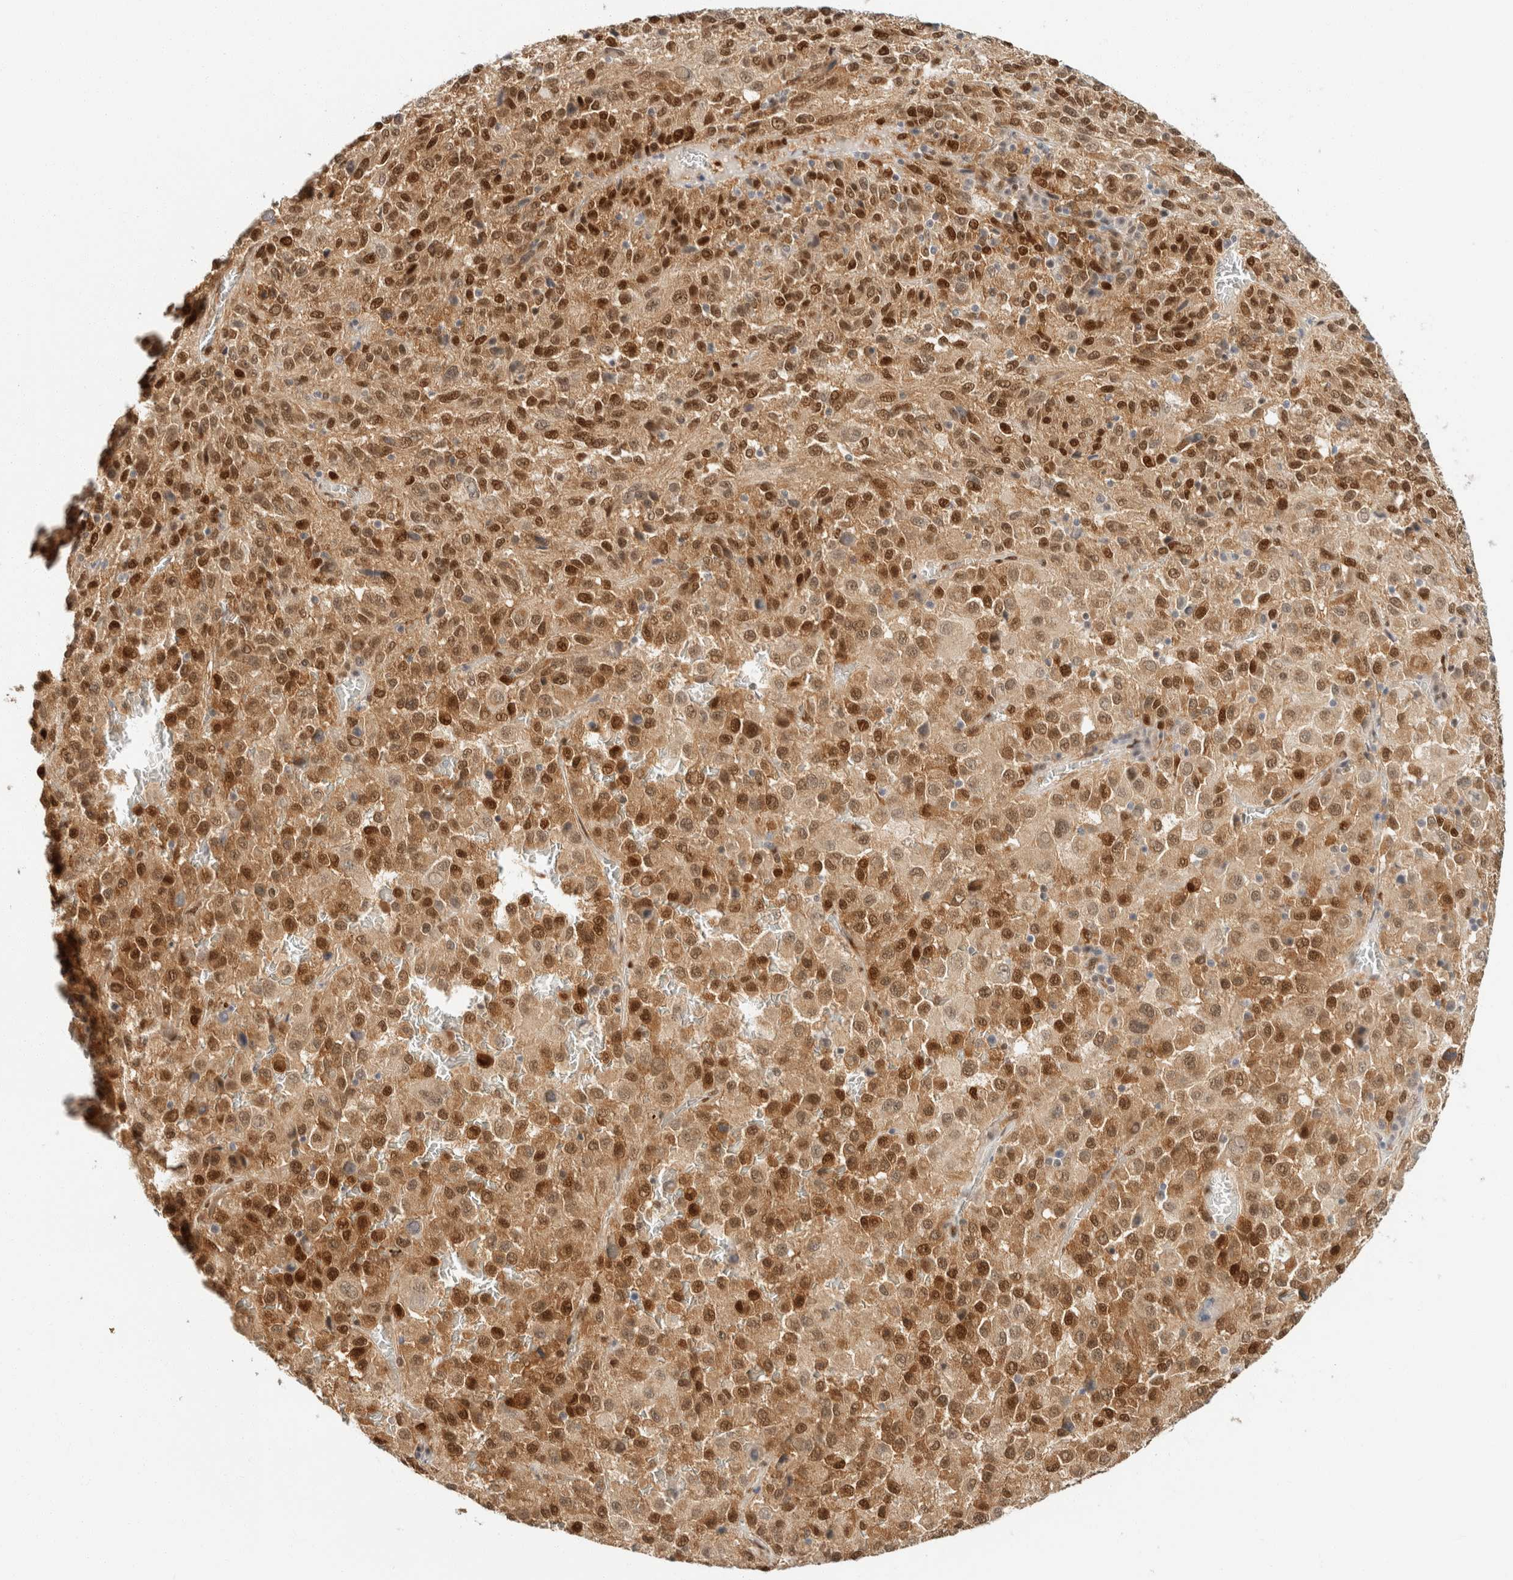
{"staining": {"intensity": "moderate", "quantity": ">75%", "location": "cytoplasmic/membranous,nuclear"}, "tissue": "melanoma", "cell_type": "Tumor cells", "image_type": "cancer", "snomed": [{"axis": "morphology", "description": "Malignant melanoma, Metastatic site"}, {"axis": "topography", "description": "Lung"}], "caption": "Melanoma stained for a protein displays moderate cytoplasmic/membranous and nuclear positivity in tumor cells. The staining is performed using DAB brown chromogen to label protein expression. The nuclei are counter-stained blue using hematoxylin.", "gene": "ZNF768", "patient": {"sex": "male", "age": 64}}